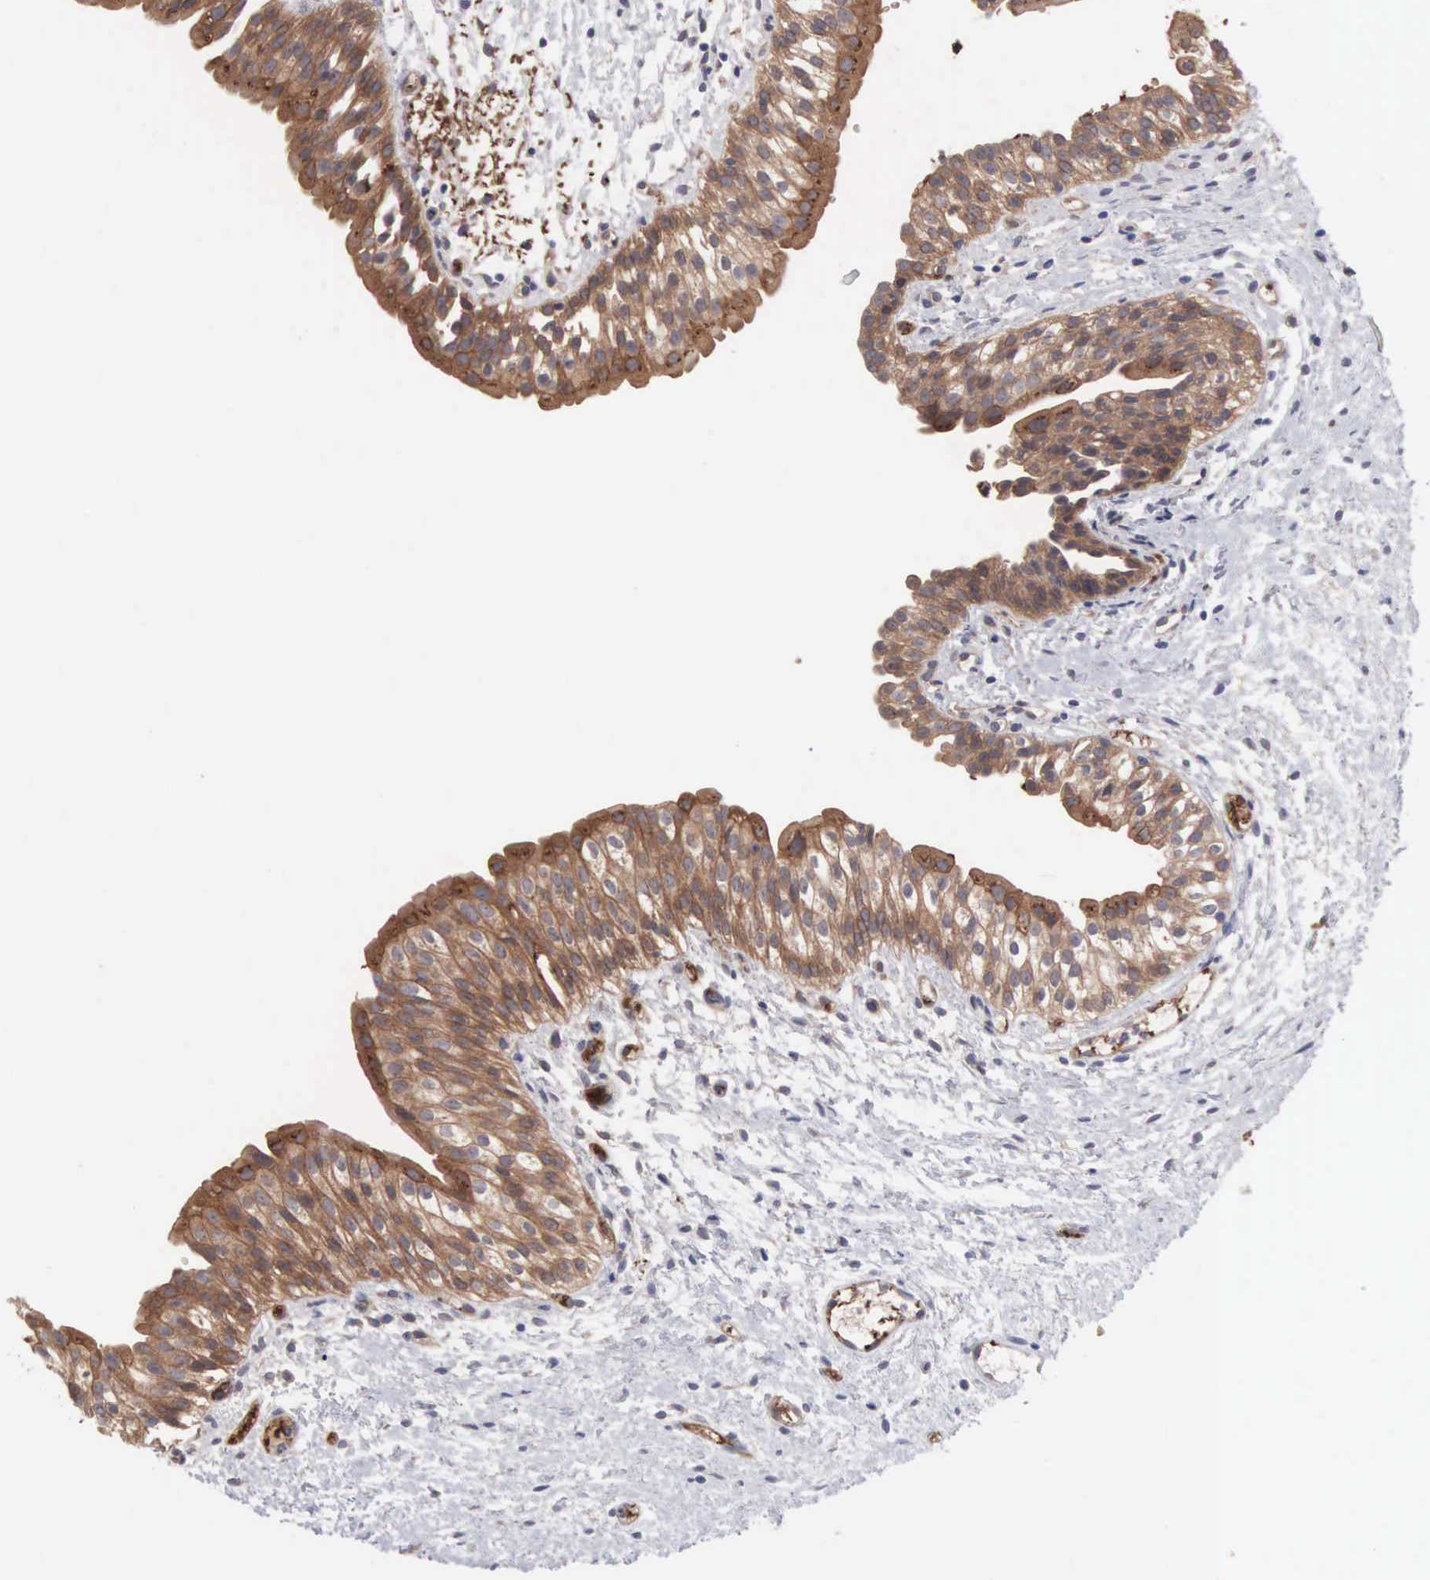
{"staining": {"intensity": "moderate", "quantity": ">75%", "location": "cytoplasmic/membranous"}, "tissue": "urinary bladder", "cell_type": "Urothelial cells", "image_type": "normal", "snomed": [{"axis": "morphology", "description": "Normal tissue, NOS"}, {"axis": "topography", "description": "Urinary bladder"}], "caption": "Protein analysis of unremarkable urinary bladder shows moderate cytoplasmic/membranous staining in approximately >75% of urothelial cells. Using DAB (brown) and hematoxylin (blue) stains, captured at high magnification using brightfield microscopy.", "gene": "INF2", "patient": {"sex": "male", "age": 48}}